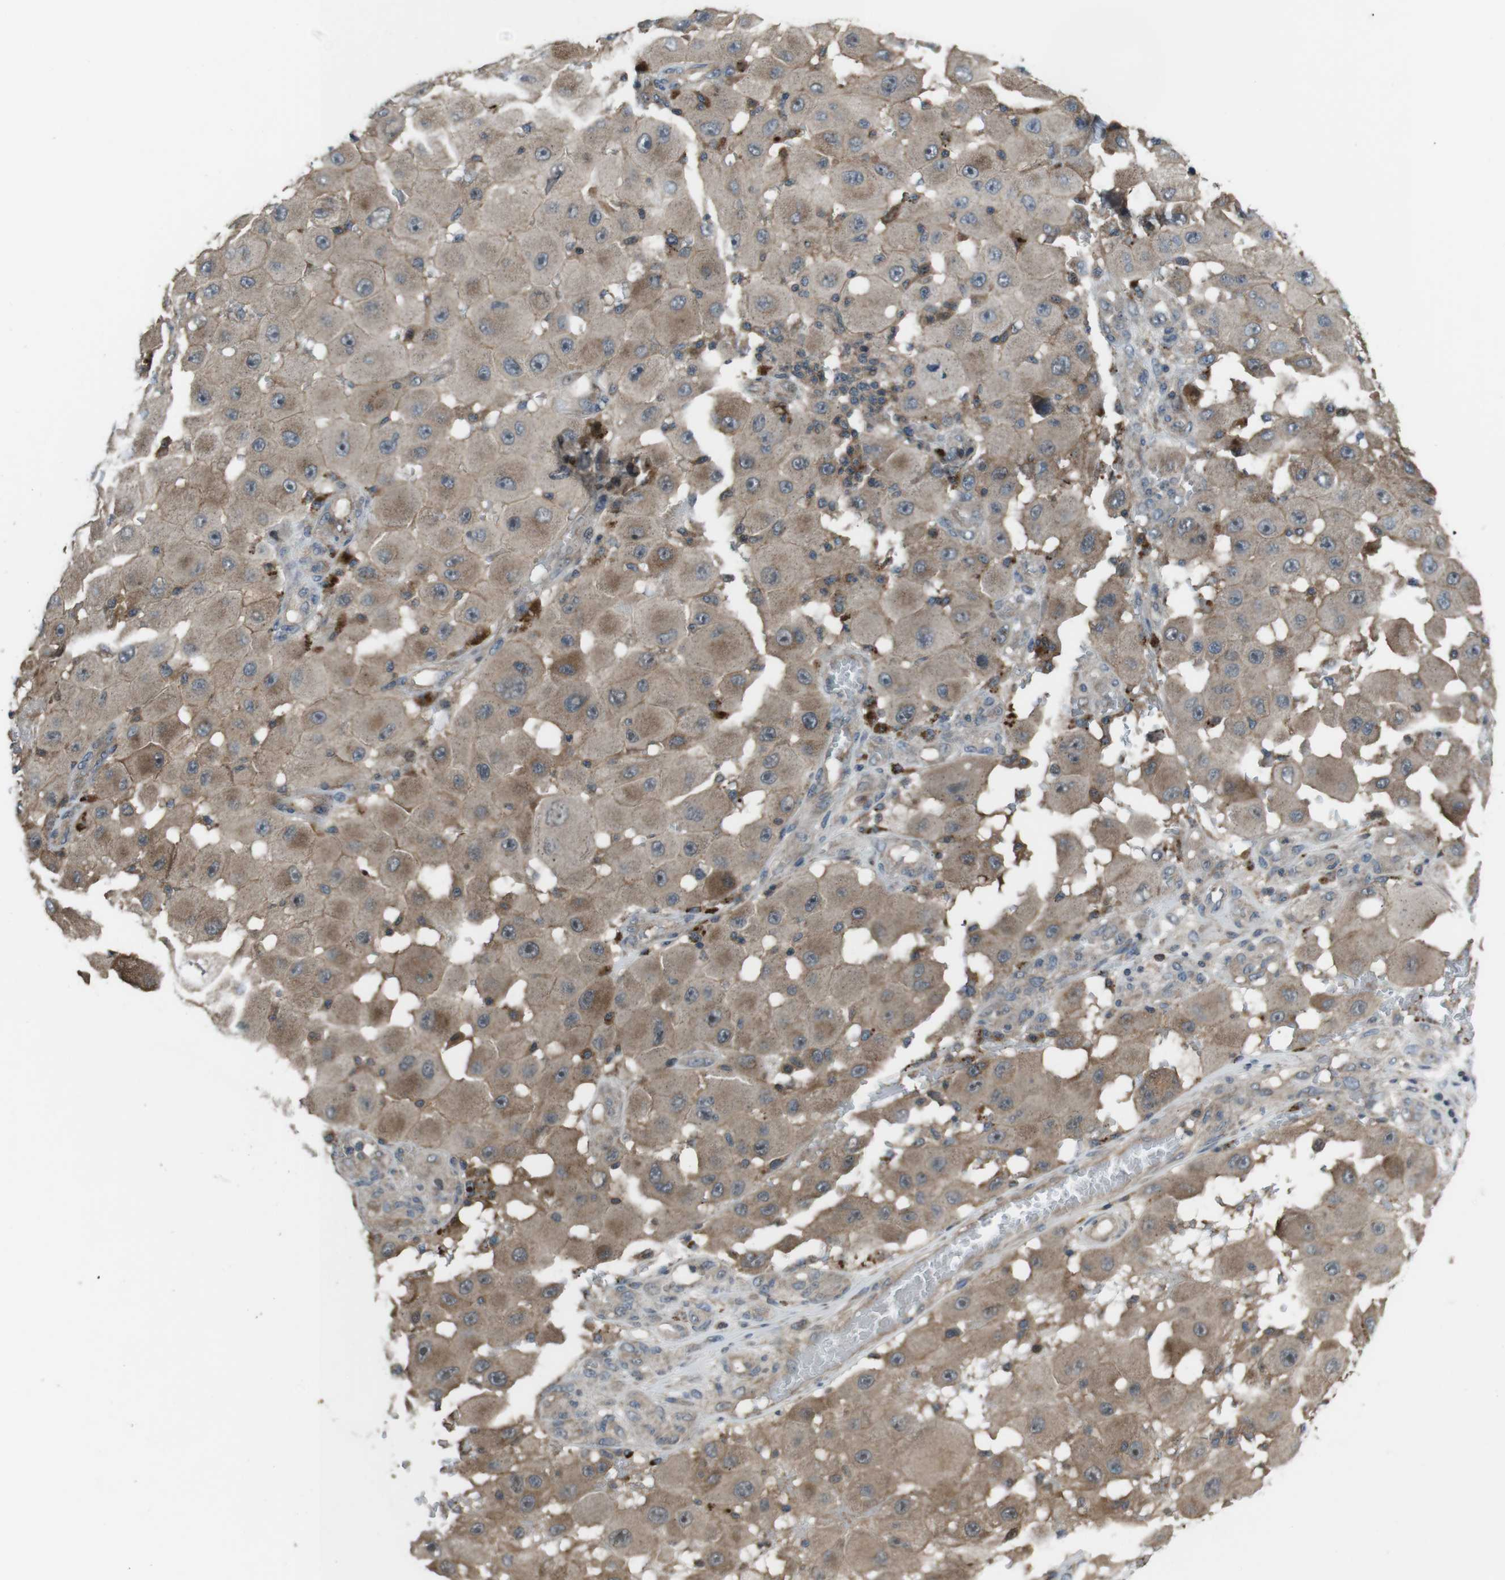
{"staining": {"intensity": "moderate", "quantity": "25%-75%", "location": "cytoplasmic/membranous"}, "tissue": "melanoma", "cell_type": "Tumor cells", "image_type": "cancer", "snomed": [{"axis": "morphology", "description": "Malignant melanoma, NOS"}, {"axis": "topography", "description": "Skin"}], "caption": "Human malignant melanoma stained with a brown dye shows moderate cytoplasmic/membranous positive expression in approximately 25%-75% of tumor cells.", "gene": "SLC22A23", "patient": {"sex": "female", "age": 81}}